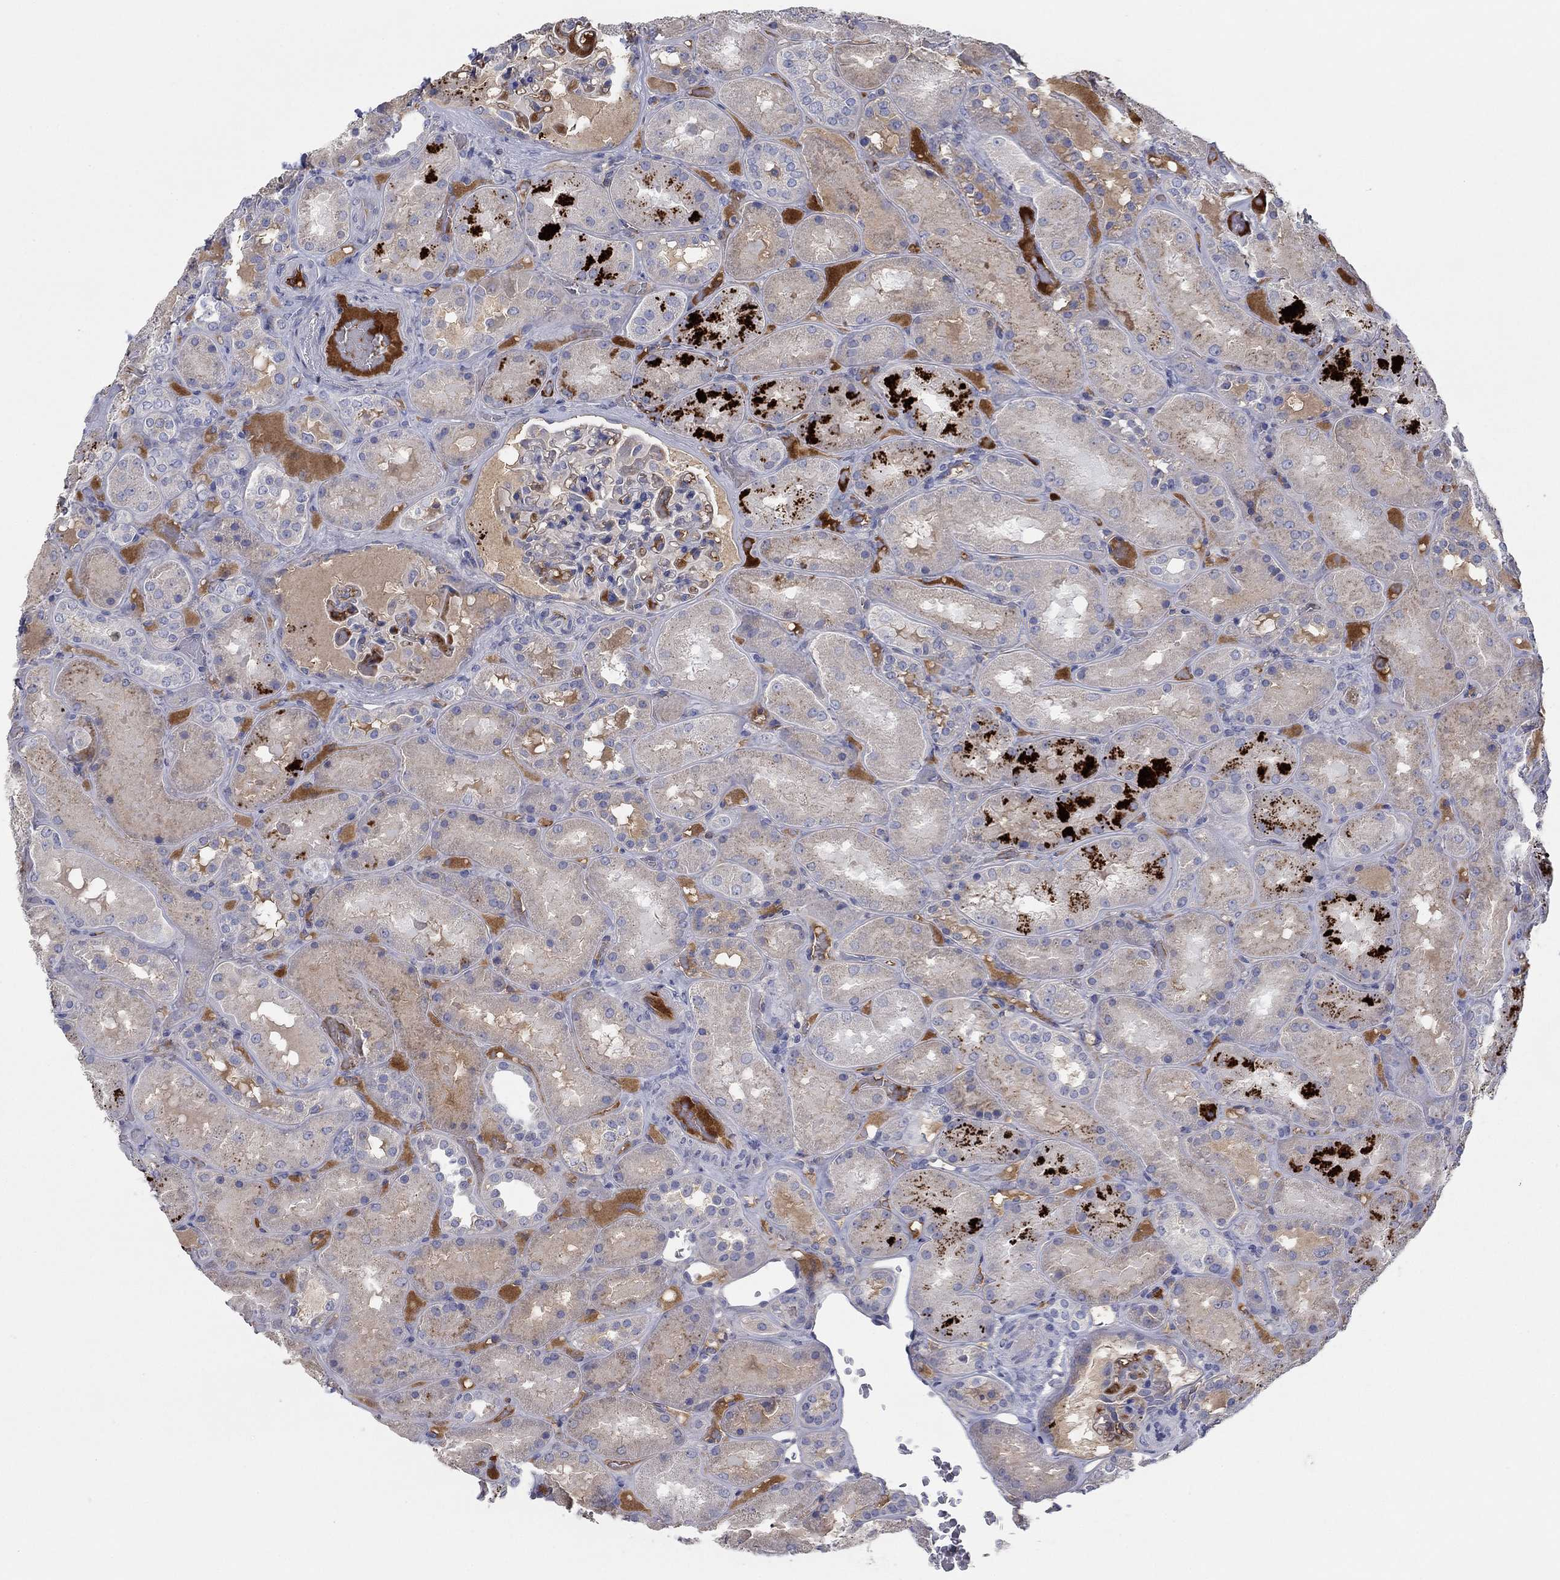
{"staining": {"intensity": "negative", "quantity": "none", "location": "none"}, "tissue": "kidney", "cell_type": "Cells in glomeruli", "image_type": "normal", "snomed": [{"axis": "morphology", "description": "Normal tissue, NOS"}, {"axis": "topography", "description": "Kidney"}], "caption": "Human kidney stained for a protein using immunohistochemistry (IHC) demonstrates no expression in cells in glomeruli.", "gene": "APOC3", "patient": {"sex": "male", "age": 73}}